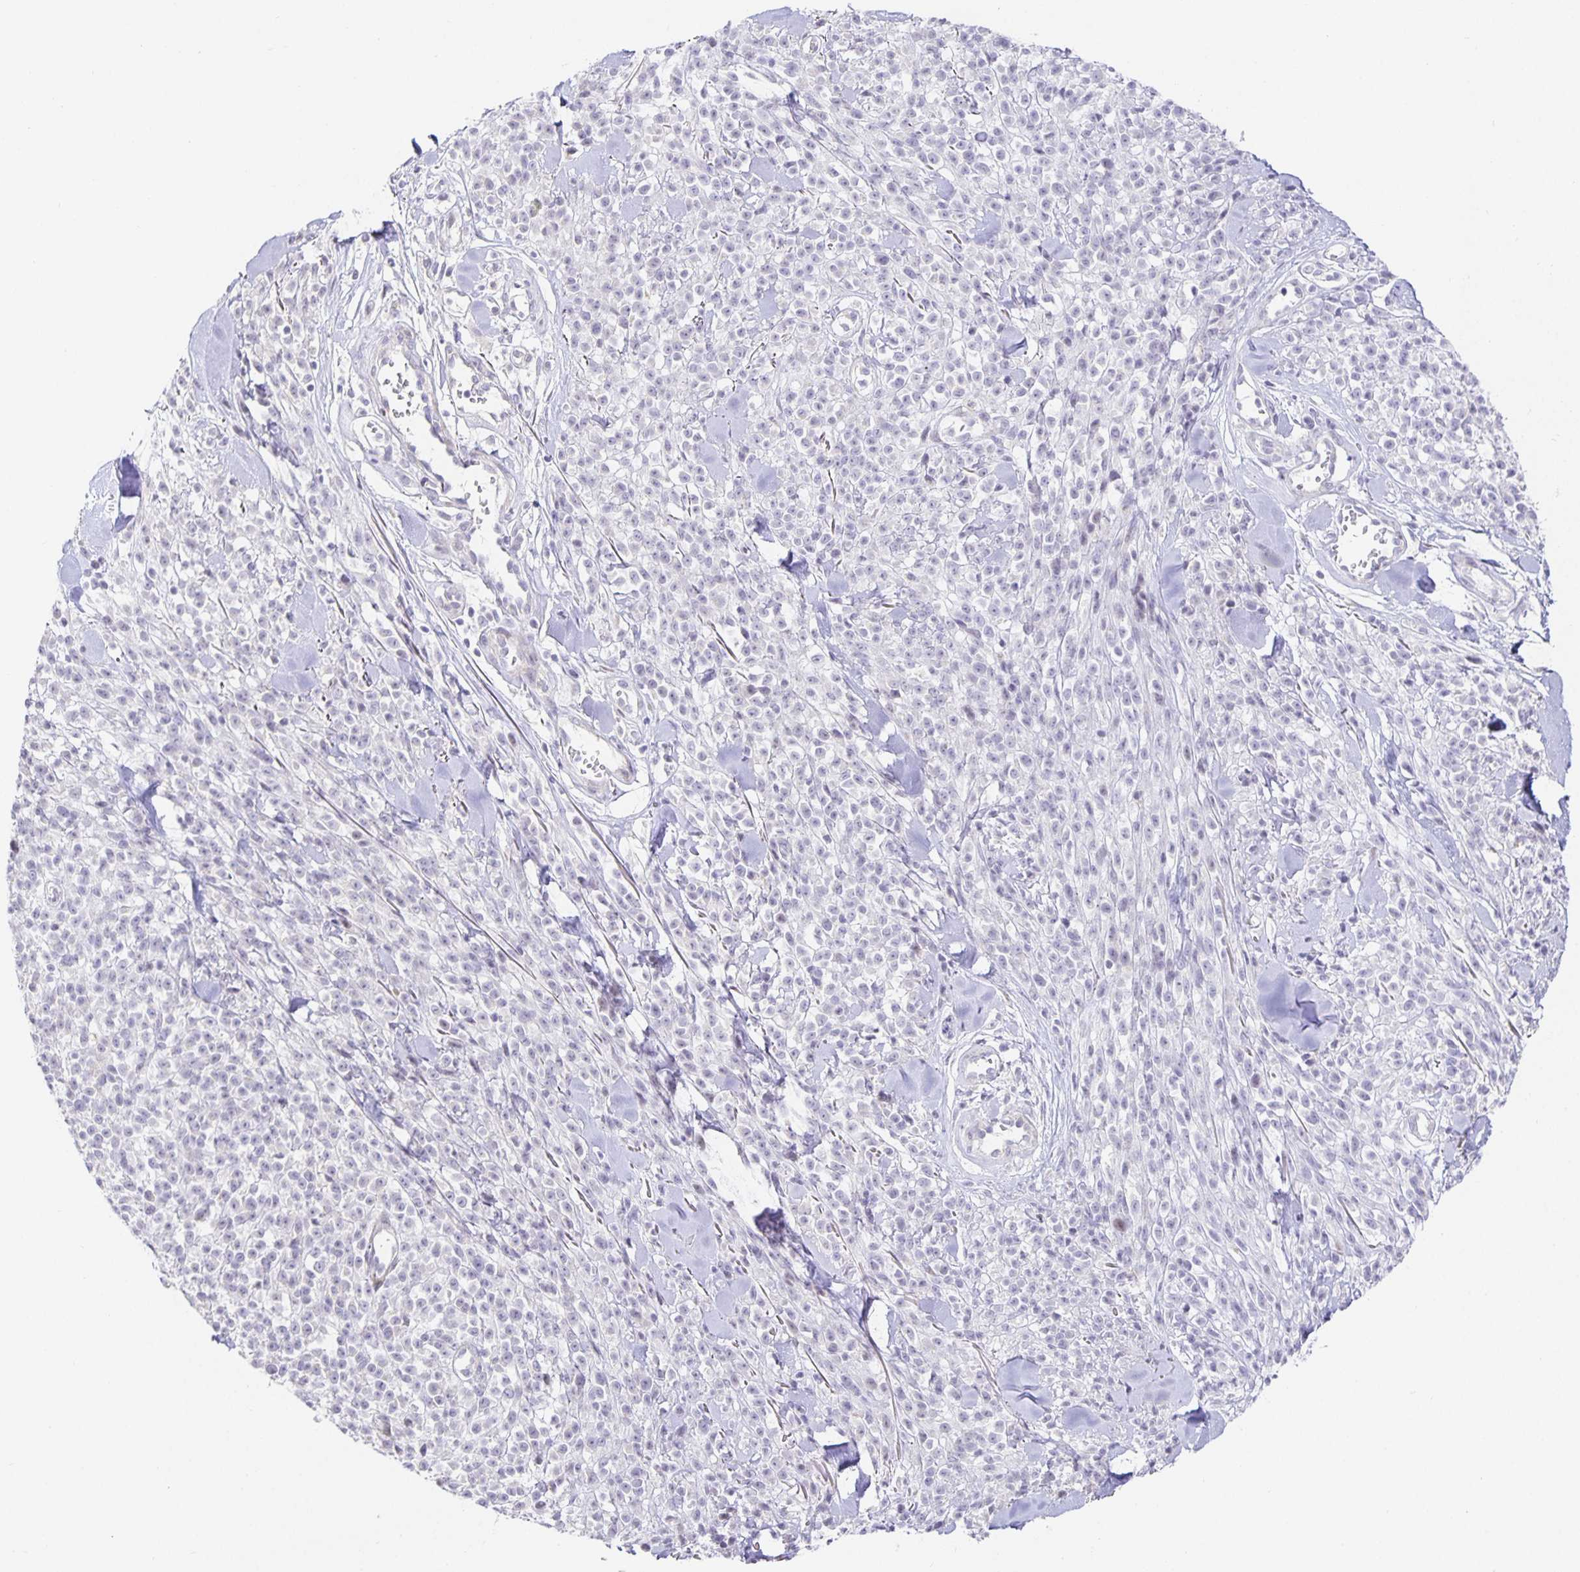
{"staining": {"intensity": "negative", "quantity": "none", "location": "none"}, "tissue": "melanoma", "cell_type": "Tumor cells", "image_type": "cancer", "snomed": [{"axis": "morphology", "description": "Malignant melanoma, NOS"}, {"axis": "topography", "description": "Skin"}, {"axis": "topography", "description": "Skin of trunk"}], "caption": "Protein analysis of melanoma shows no significant expression in tumor cells.", "gene": "TJP3", "patient": {"sex": "male", "age": 74}}